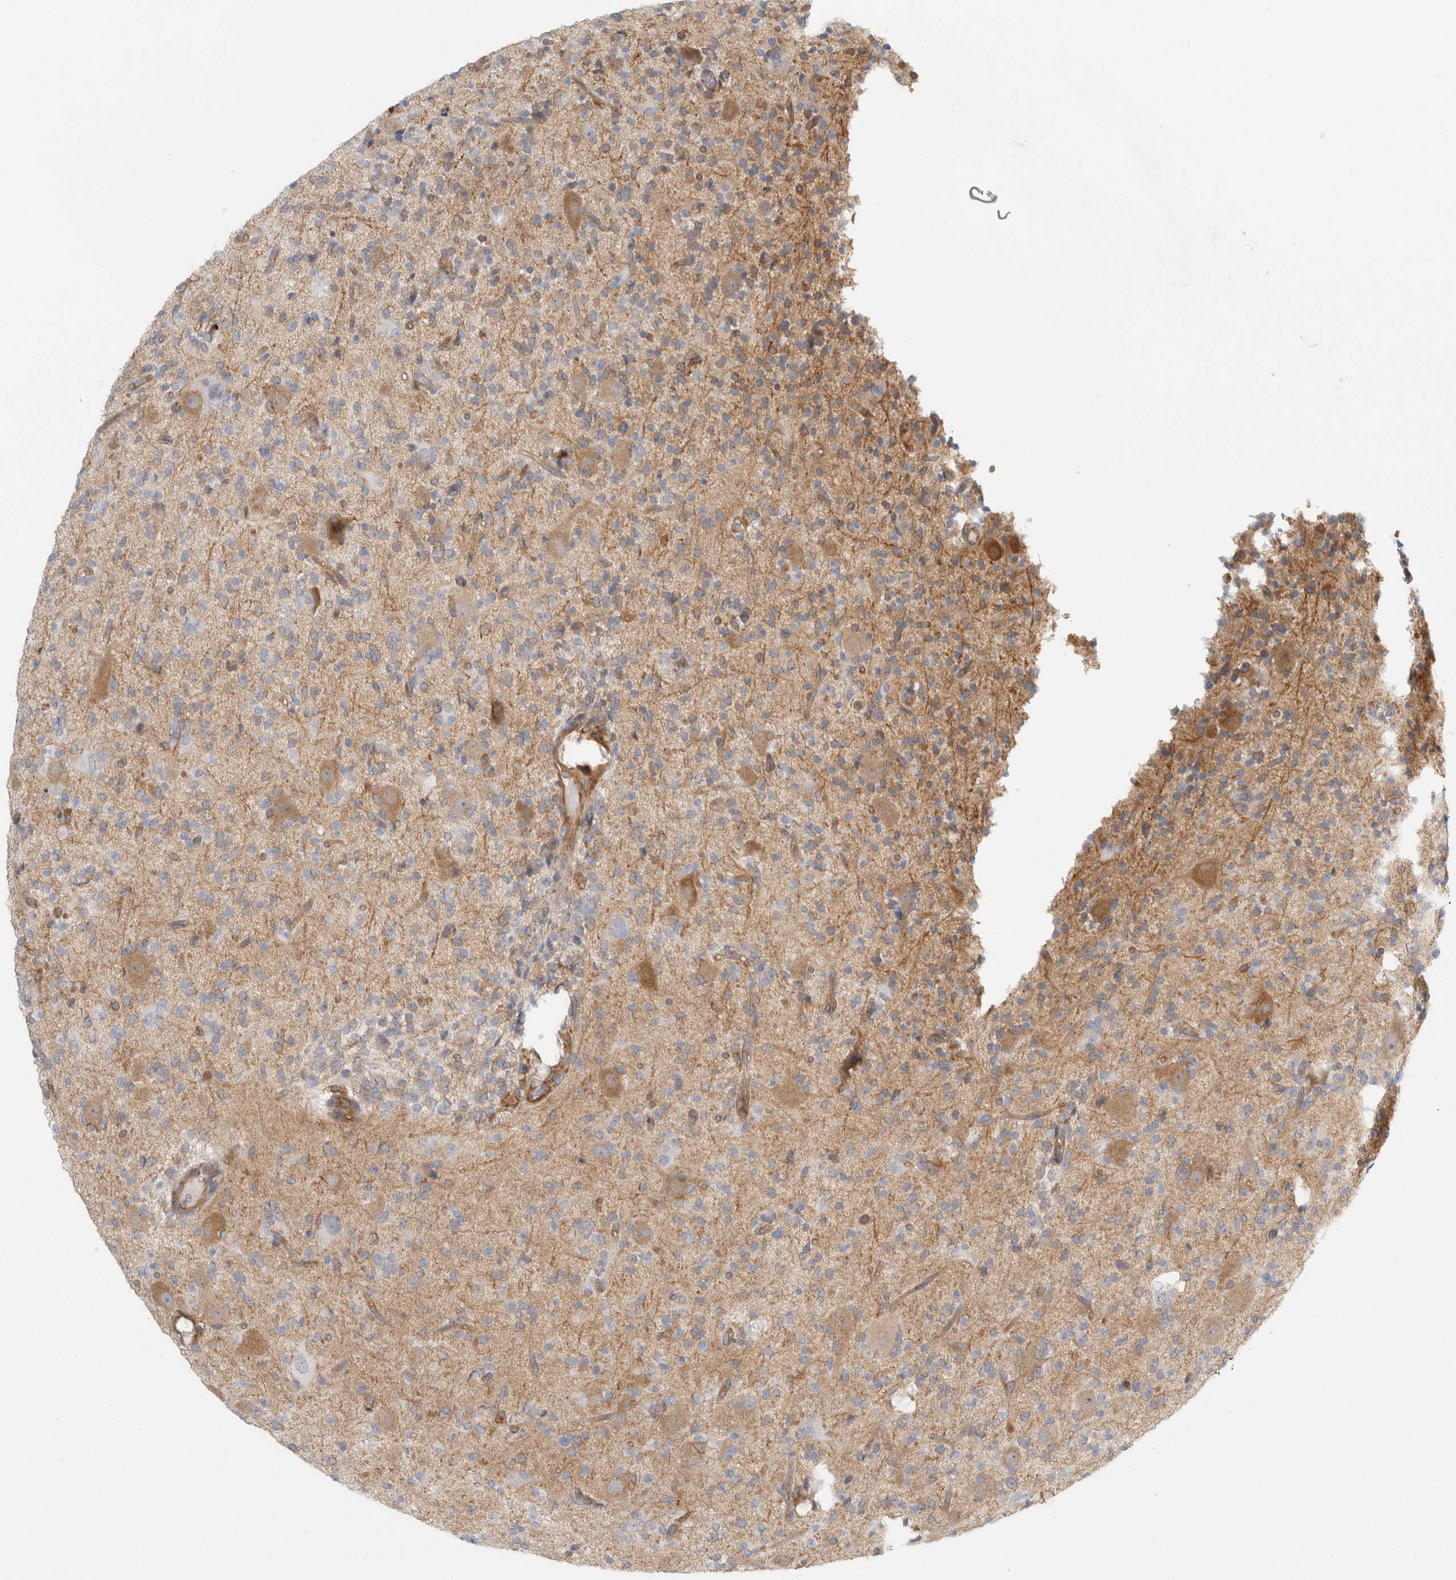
{"staining": {"intensity": "weak", "quantity": "25%-75%", "location": "cytoplasmic/membranous"}, "tissue": "glioma", "cell_type": "Tumor cells", "image_type": "cancer", "snomed": [{"axis": "morphology", "description": "Glioma, malignant, High grade"}, {"axis": "topography", "description": "Brain"}], "caption": "DAB immunohistochemical staining of malignant glioma (high-grade) reveals weak cytoplasmic/membranous protein positivity in about 25%-75% of tumor cells.", "gene": "PEX6", "patient": {"sex": "male", "age": 34}}